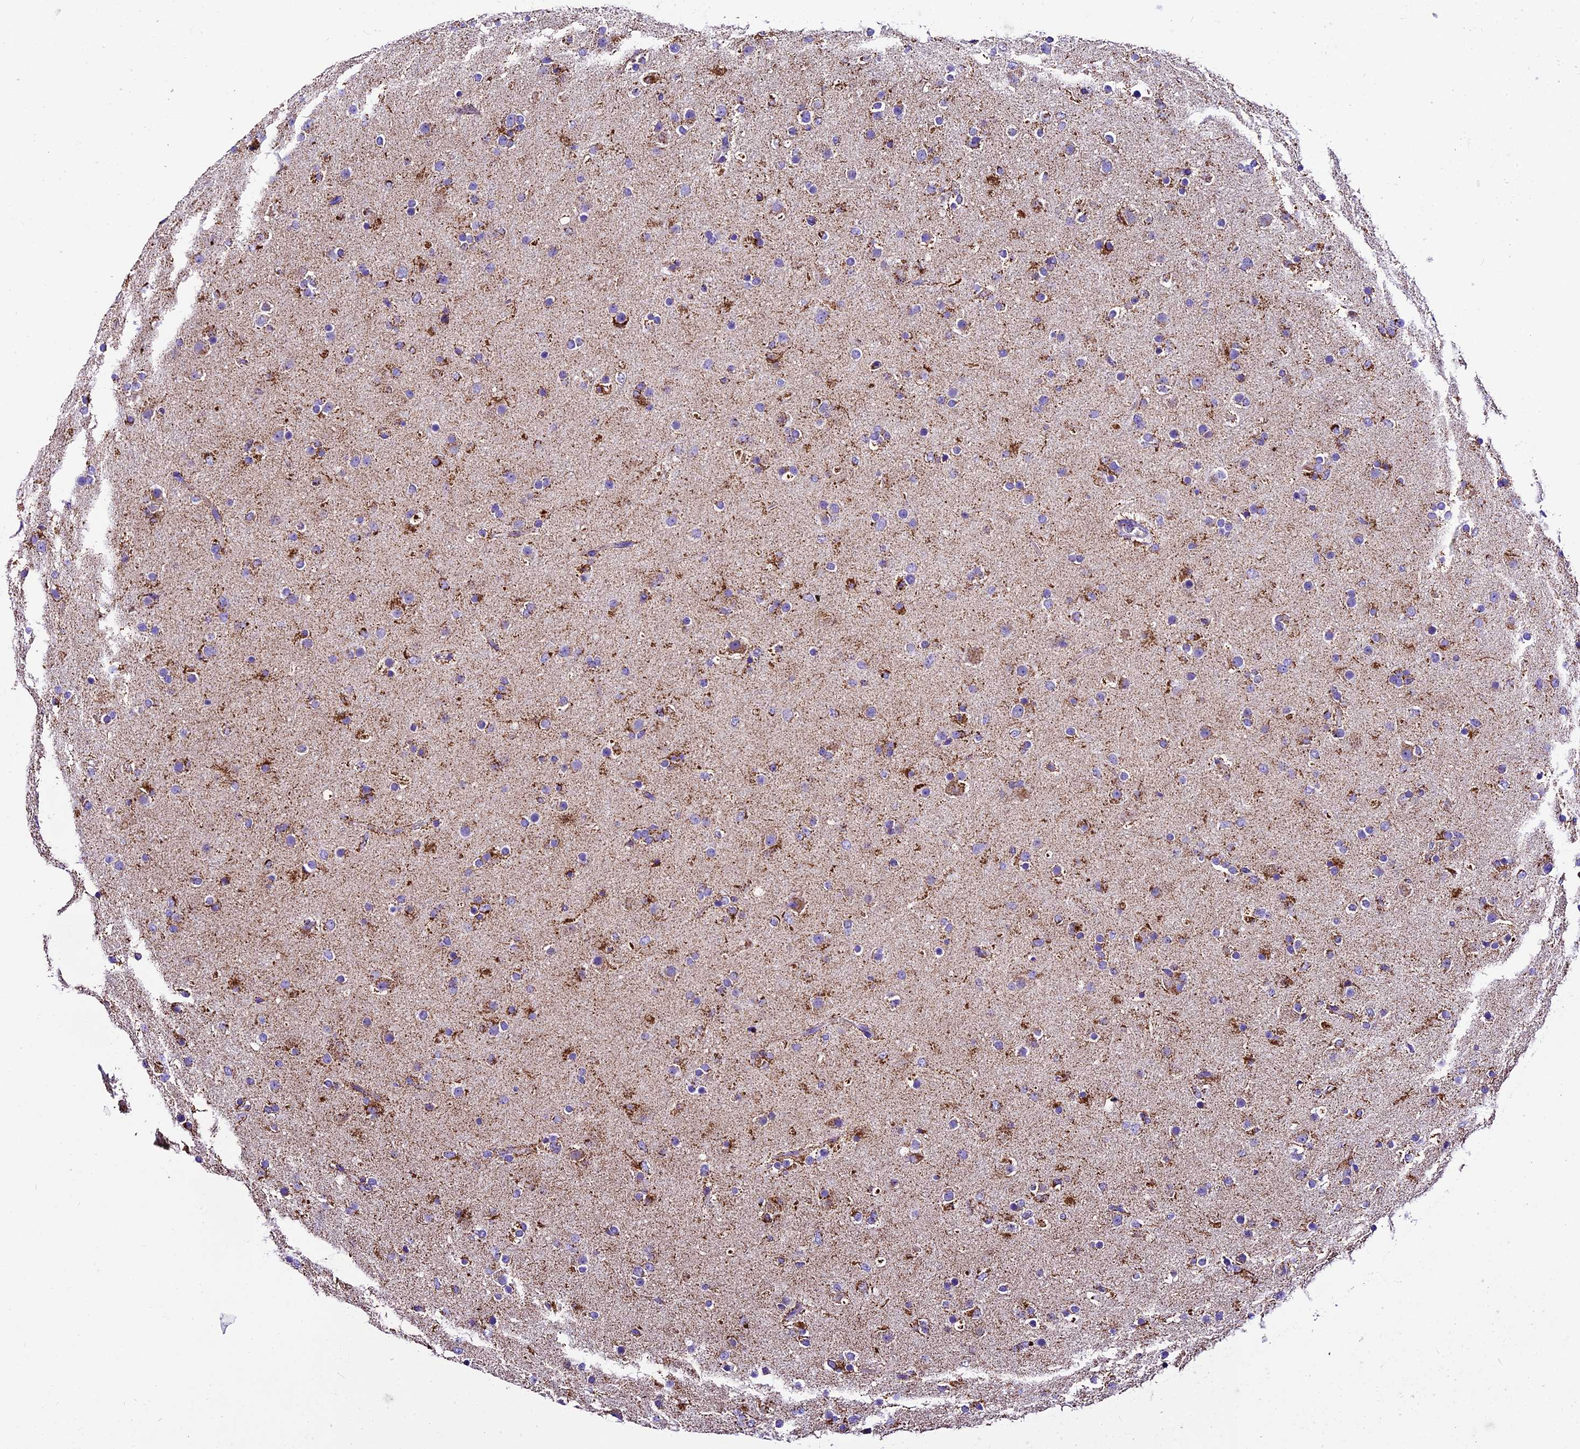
{"staining": {"intensity": "moderate", "quantity": ">75%", "location": "cytoplasmic/membranous"}, "tissue": "glioma", "cell_type": "Tumor cells", "image_type": "cancer", "snomed": [{"axis": "morphology", "description": "Glioma, malignant, Low grade"}, {"axis": "topography", "description": "Brain"}], "caption": "Protein expression by IHC shows moderate cytoplasmic/membranous expression in approximately >75% of tumor cells in glioma.", "gene": "DCAF5", "patient": {"sex": "male", "age": 65}}